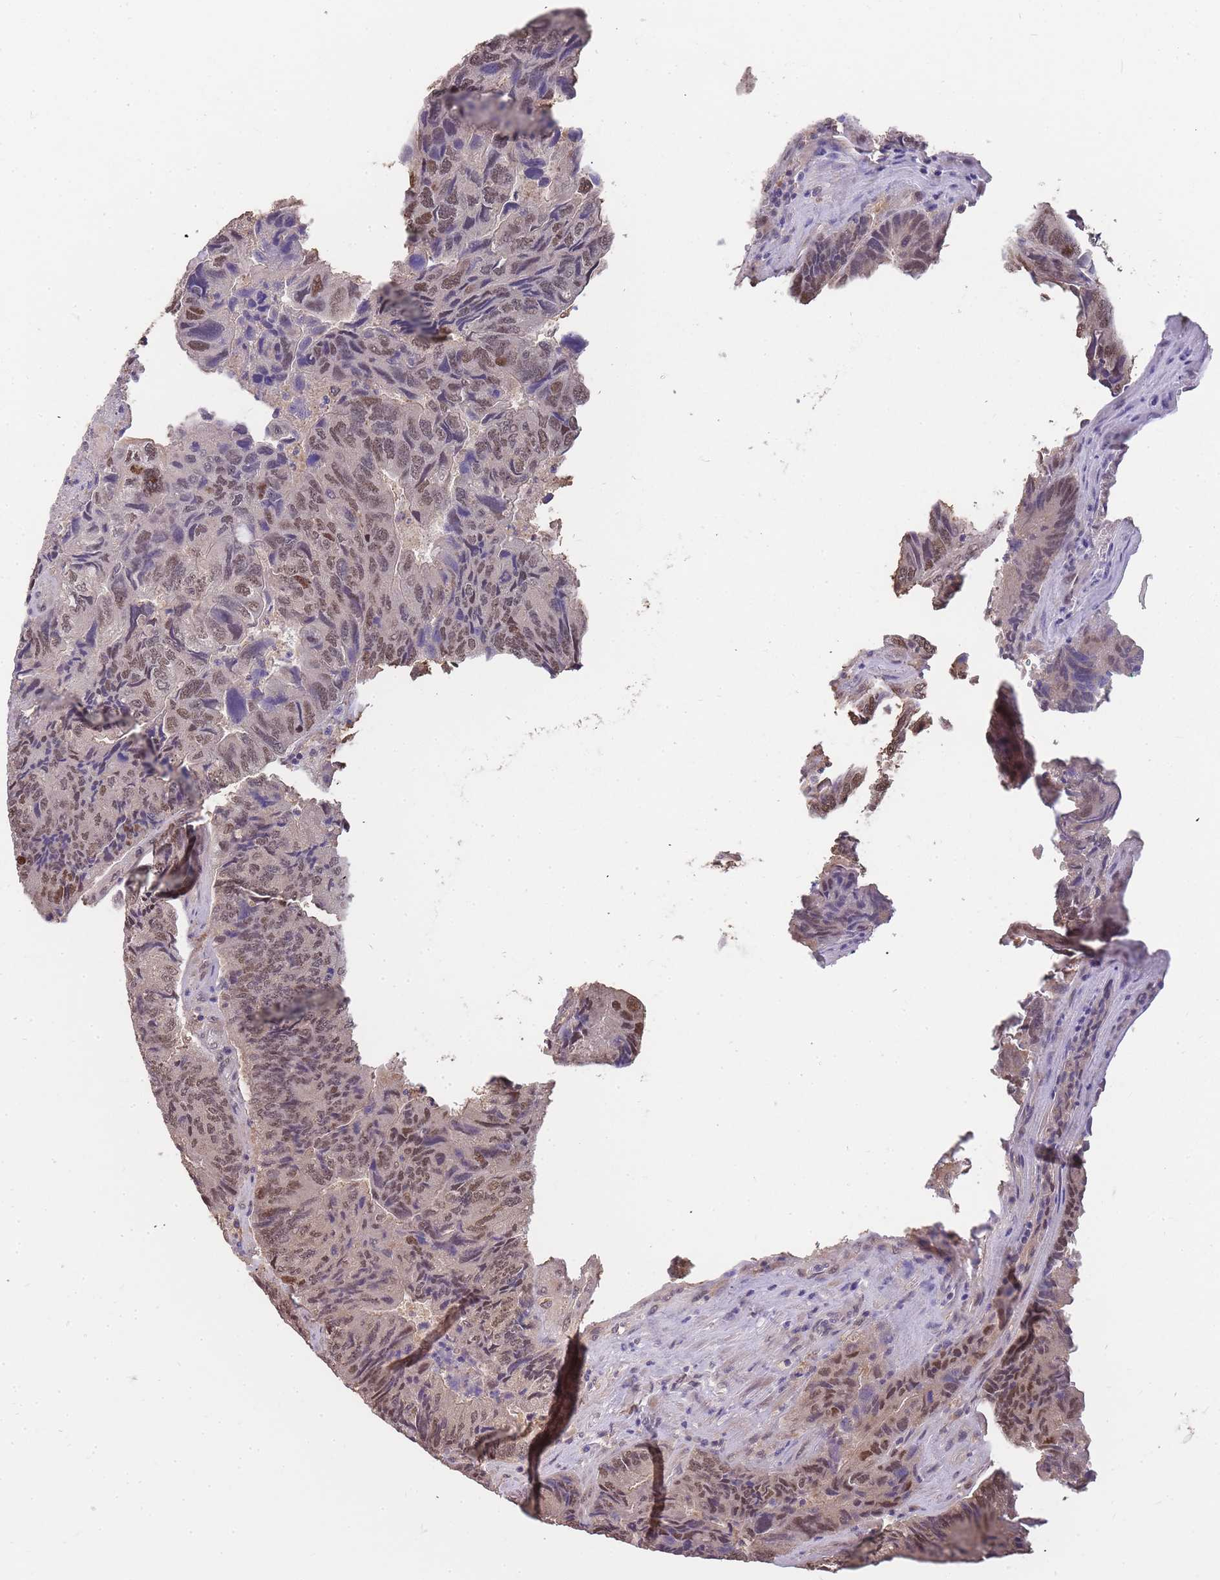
{"staining": {"intensity": "moderate", "quantity": "25%-75%", "location": "nuclear"}, "tissue": "colorectal cancer", "cell_type": "Tumor cells", "image_type": "cancer", "snomed": [{"axis": "morphology", "description": "Adenocarcinoma, NOS"}, {"axis": "topography", "description": "Colon"}], "caption": "DAB (3,3'-diaminobenzidine) immunohistochemical staining of colorectal cancer reveals moderate nuclear protein staining in about 25%-75% of tumor cells. The staining was performed using DAB (3,3'-diaminobenzidine), with brown indicating positive protein expression. Nuclei are stained blue with hematoxylin.", "gene": "CDKN2AIPNL", "patient": {"sex": "female", "age": 67}}